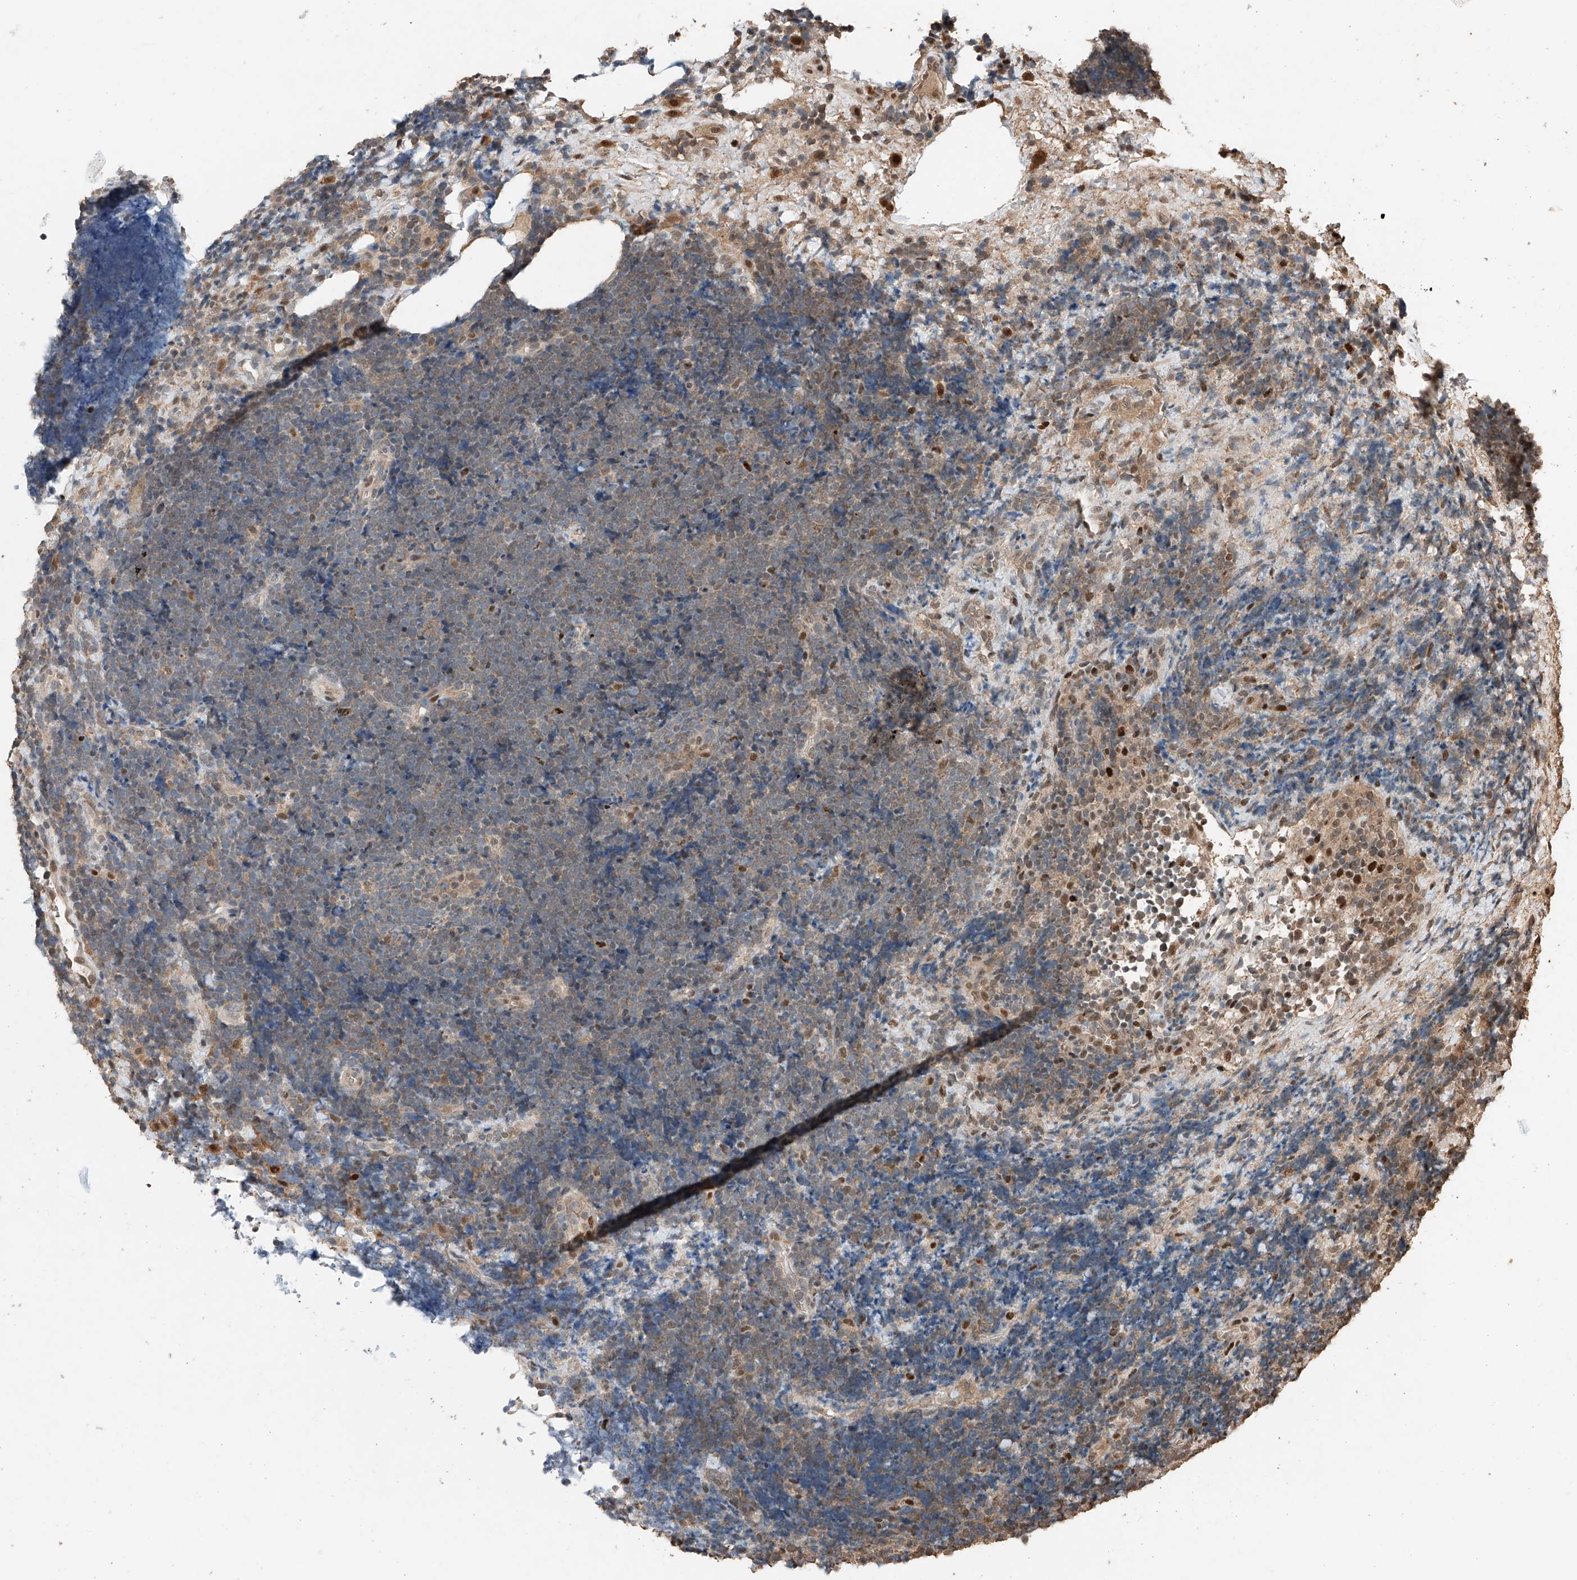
{"staining": {"intensity": "negative", "quantity": "none", "location": "none"}, "tissue": "lymphoma", "cell_type": "Tumor cells", "image_type": "cancer", "snomed": [{"axis": "morphology", "description": "Malignant lymphoma, non-Hodgkin's type, High grade"}, {"axis": "topography", "description": "Lymph node"}], "caption": "The image shows no staining of tumor cells in high-grade malignant lymphoma, non-Hodgkin's type.", "gene": "RMND1", "patient": {"sex": "male", "age": 13}}